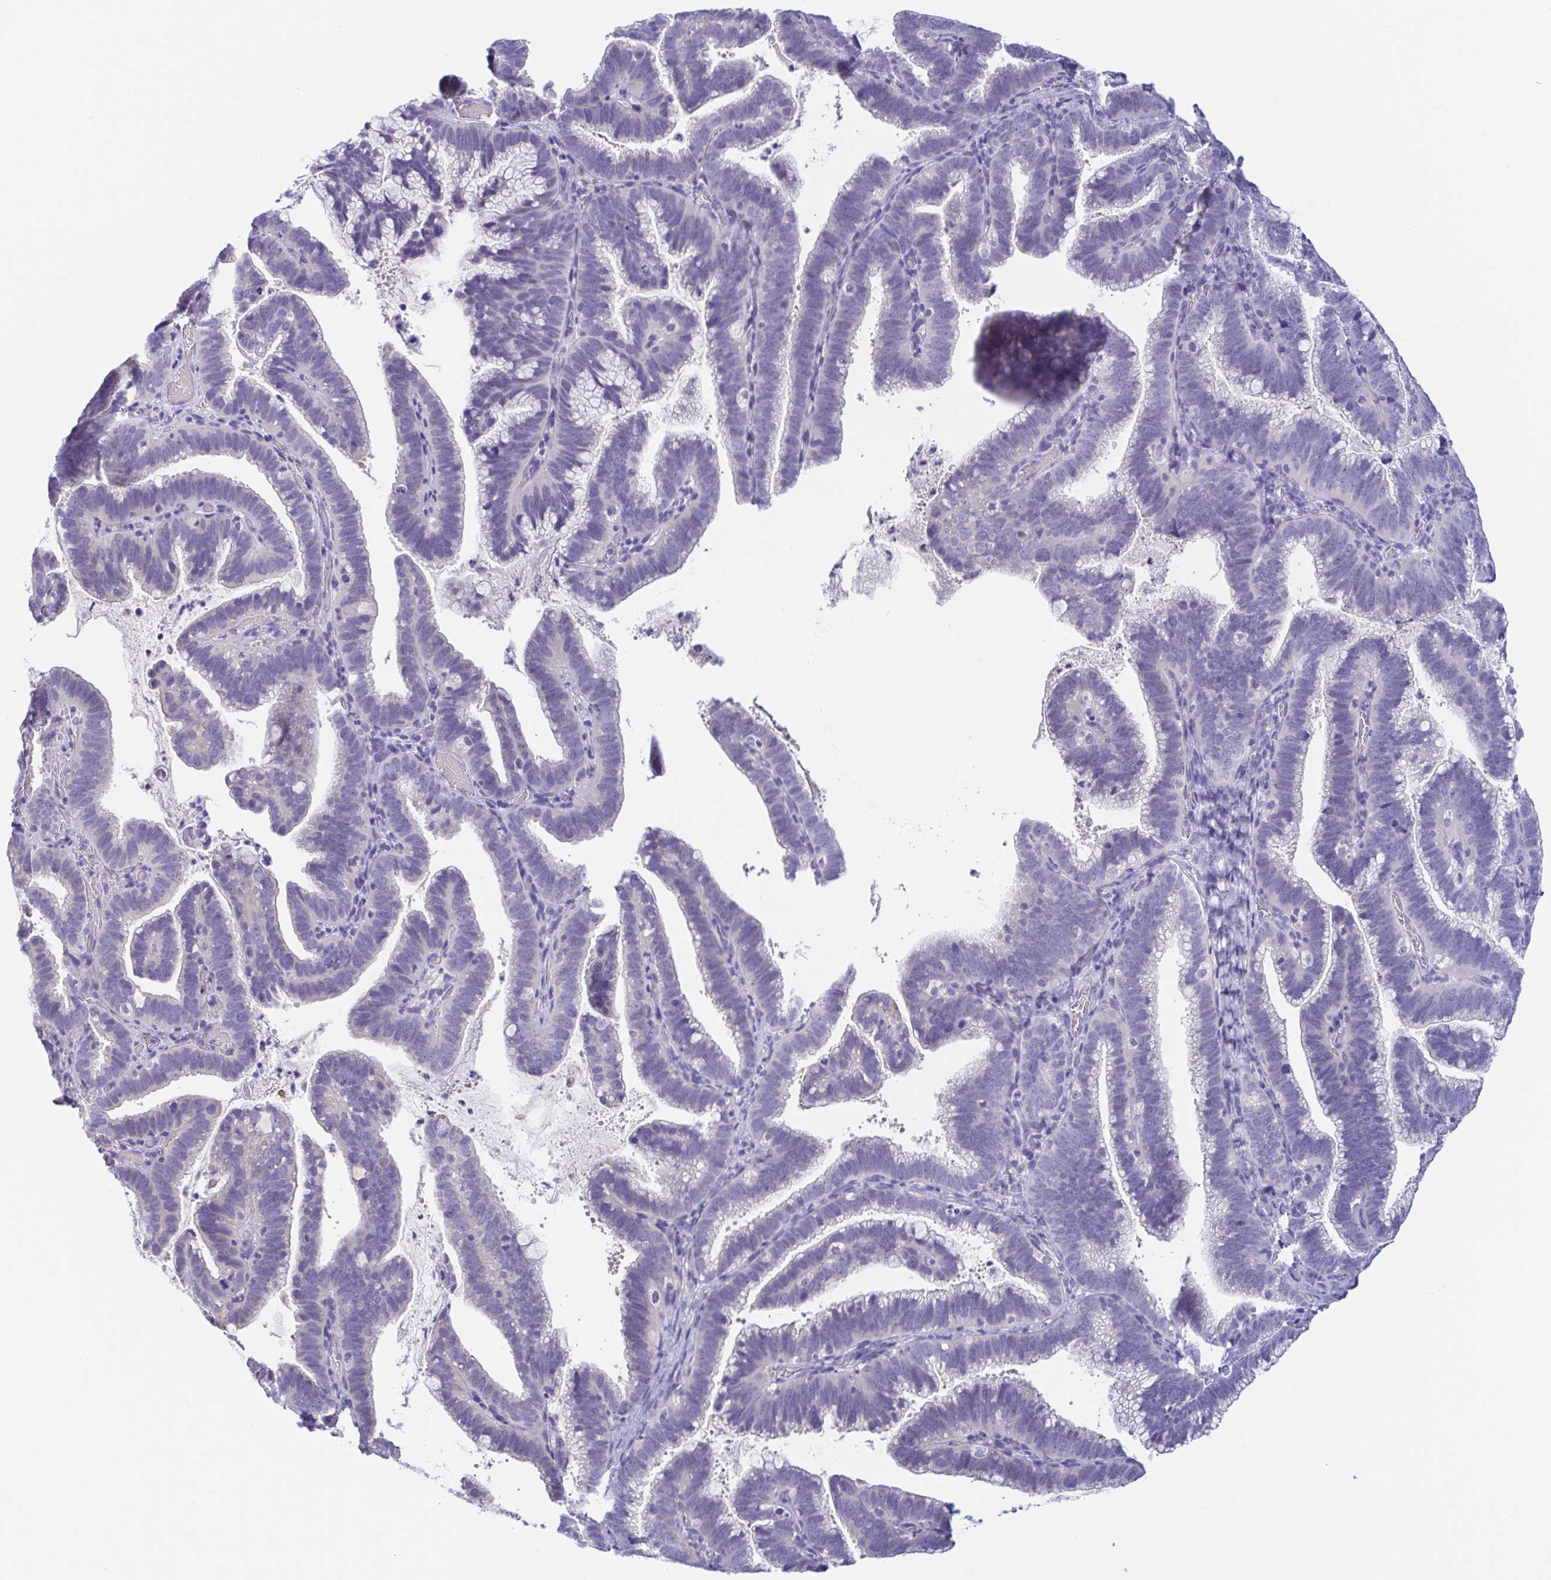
{"staining": {"intensity": "negative", "quantity": "none", "location": "none"}, "tissue": "cervical cancer", "cell_type": "Tumor cells", "image_type": "cancer", "snomed": [{"axis": "morphology", "description": "Adenocarcinoma, NOS"}, {"axis": "topography", "description": "Cervix"}], "caption": "High magnification brightfield microscopy of adenocarcinoma (cervical) stained with DAB (3,3'-diaminobenzidine) (brown) and counterstained with hematoxylin (blue): tumor cells show no significant expression. The staining is performed using DAB brown chromogen with nuclei counter-stained in using hematoxylin.", "gene": "TREH", "patient": {"sex": "female", "age": 61}}